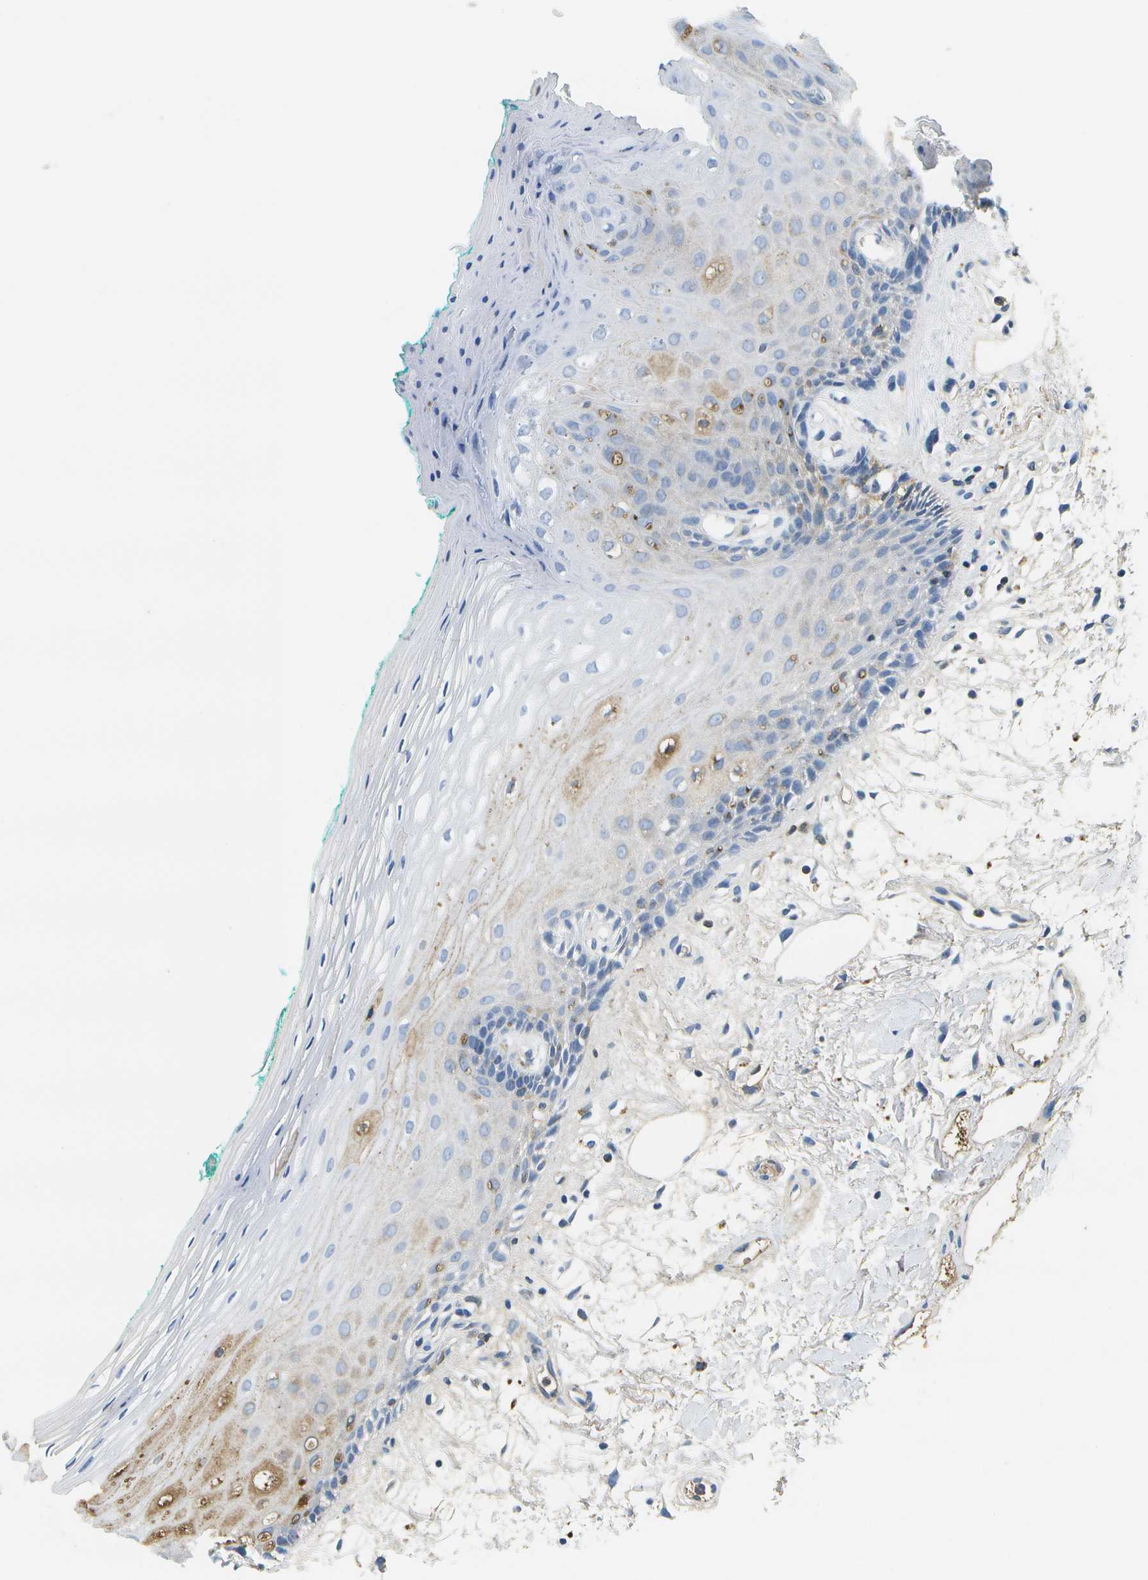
{"staining": {"intensity": "negative", "quantity": "none", "location": "none"}, "tissue": "oral mucosa", "cell_type": "Squamous epithelial cells", "image_type": "normal", "snomed": [{"axis": "morphology", "description": "Normal tissue, NOS"}, {"axis": "topography", "description": "Skeletal muscle"}, {"axis": "topography", "description": "Oral tissue"}, {"axis": "topography", "description": "Peripheral nerve tissue"}], "caption": "This micrograph is of unremarkable oral mucosa stained with immunohistochemistry to label a protein in brown with the nuclei are counter-stained blue. There is no positivity in squamous epithelial cells.", "gene": "SERPINA1", "patient": {"sex": "female", "age": 84}}